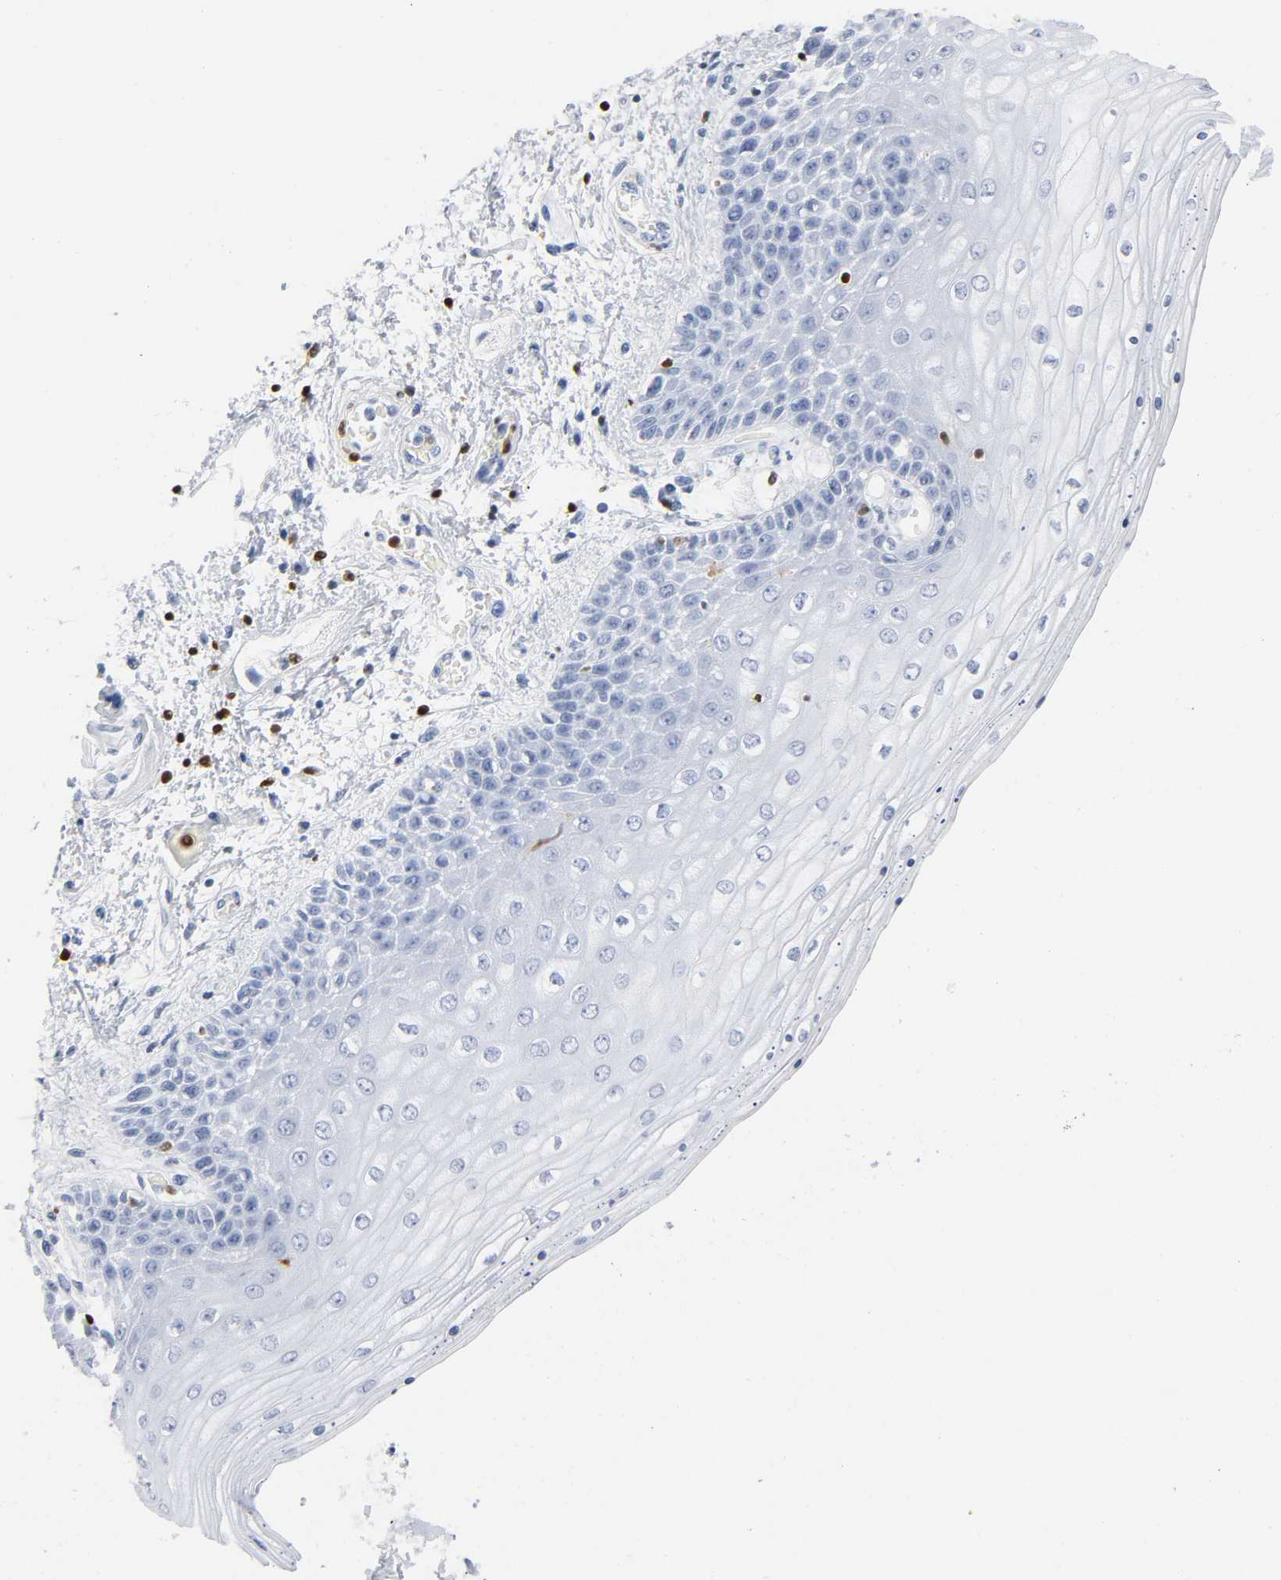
{"staining": {"intensity": "negative", "quantity": "none", "location": "none"}, "tissue": "skin", "cell_type": "Epidermal cells", "image_type": "normal", "snomed": [{"axis": "morphology", "description": "Normal tissue, NOS"}, {"axis": "topography", "description": "Anal"}], "caption": "Immunohistochemistry (IHC) of benign skin demonstrates no staining in epidermal cells.", "gene": "DOK2", "patient": {"sex": "female", "age": 46}}